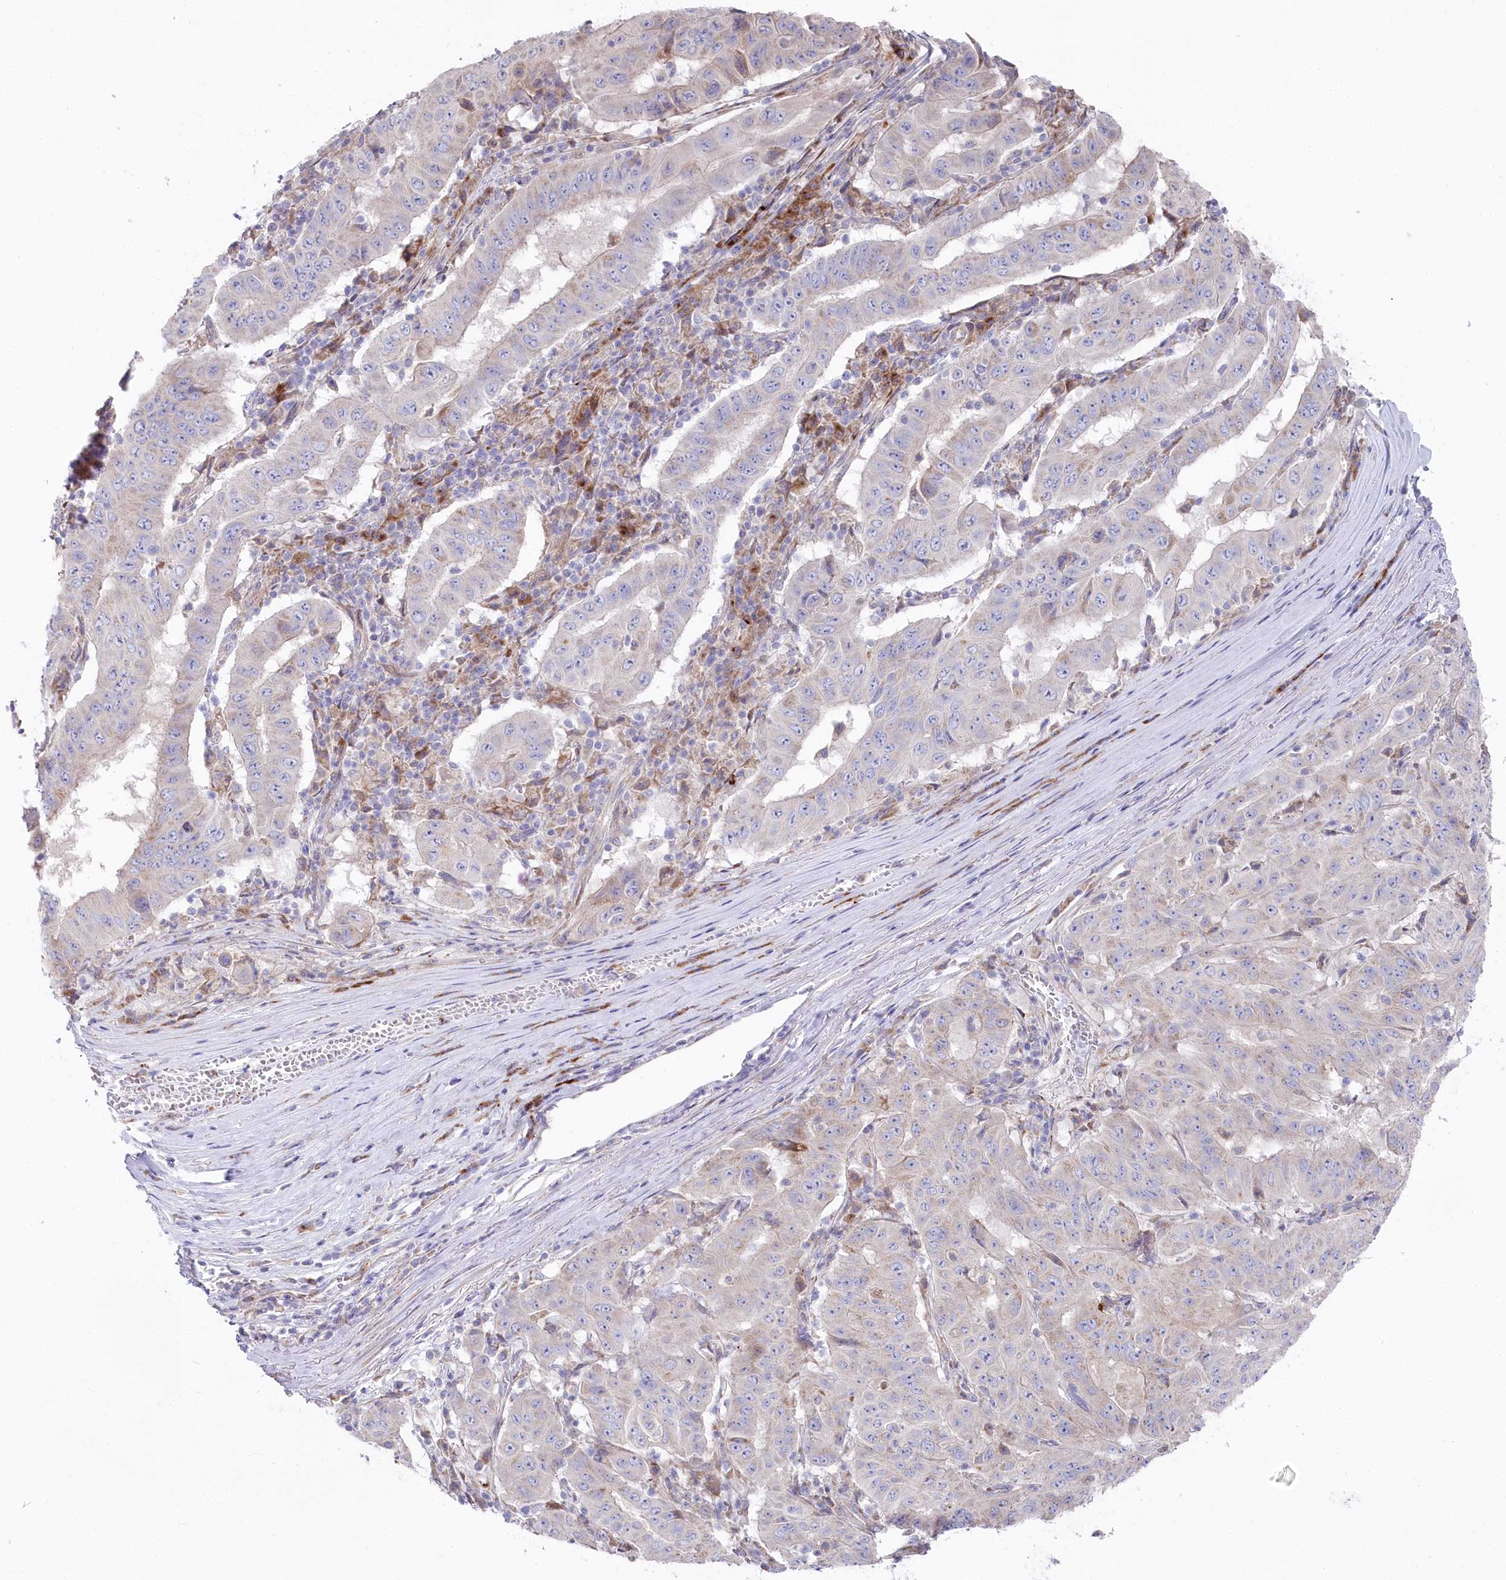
{"staining": {"intensity": "negative", "quantity": "none", "location": "none"}, "tissue": "pancreatic cancer", "cell_type": "Tumor cells", "image_type": "cancer", "snomed": [{"axis": "morphology", "description": "Adenocarcinoma, NOS"}, {"axis": "topography", "description": "Pancreas"}], "caption": "This is a photomicrograph of immunohistochemistry staining of pancreatic cancer, which shows no expression in tumor cells. (DAB (3,3'-diaminobenzidine) immunohistochemistry (IHC), high magnification).", "gene": "POGLUT1", "patient": {"sex": "male", "age": 63}}